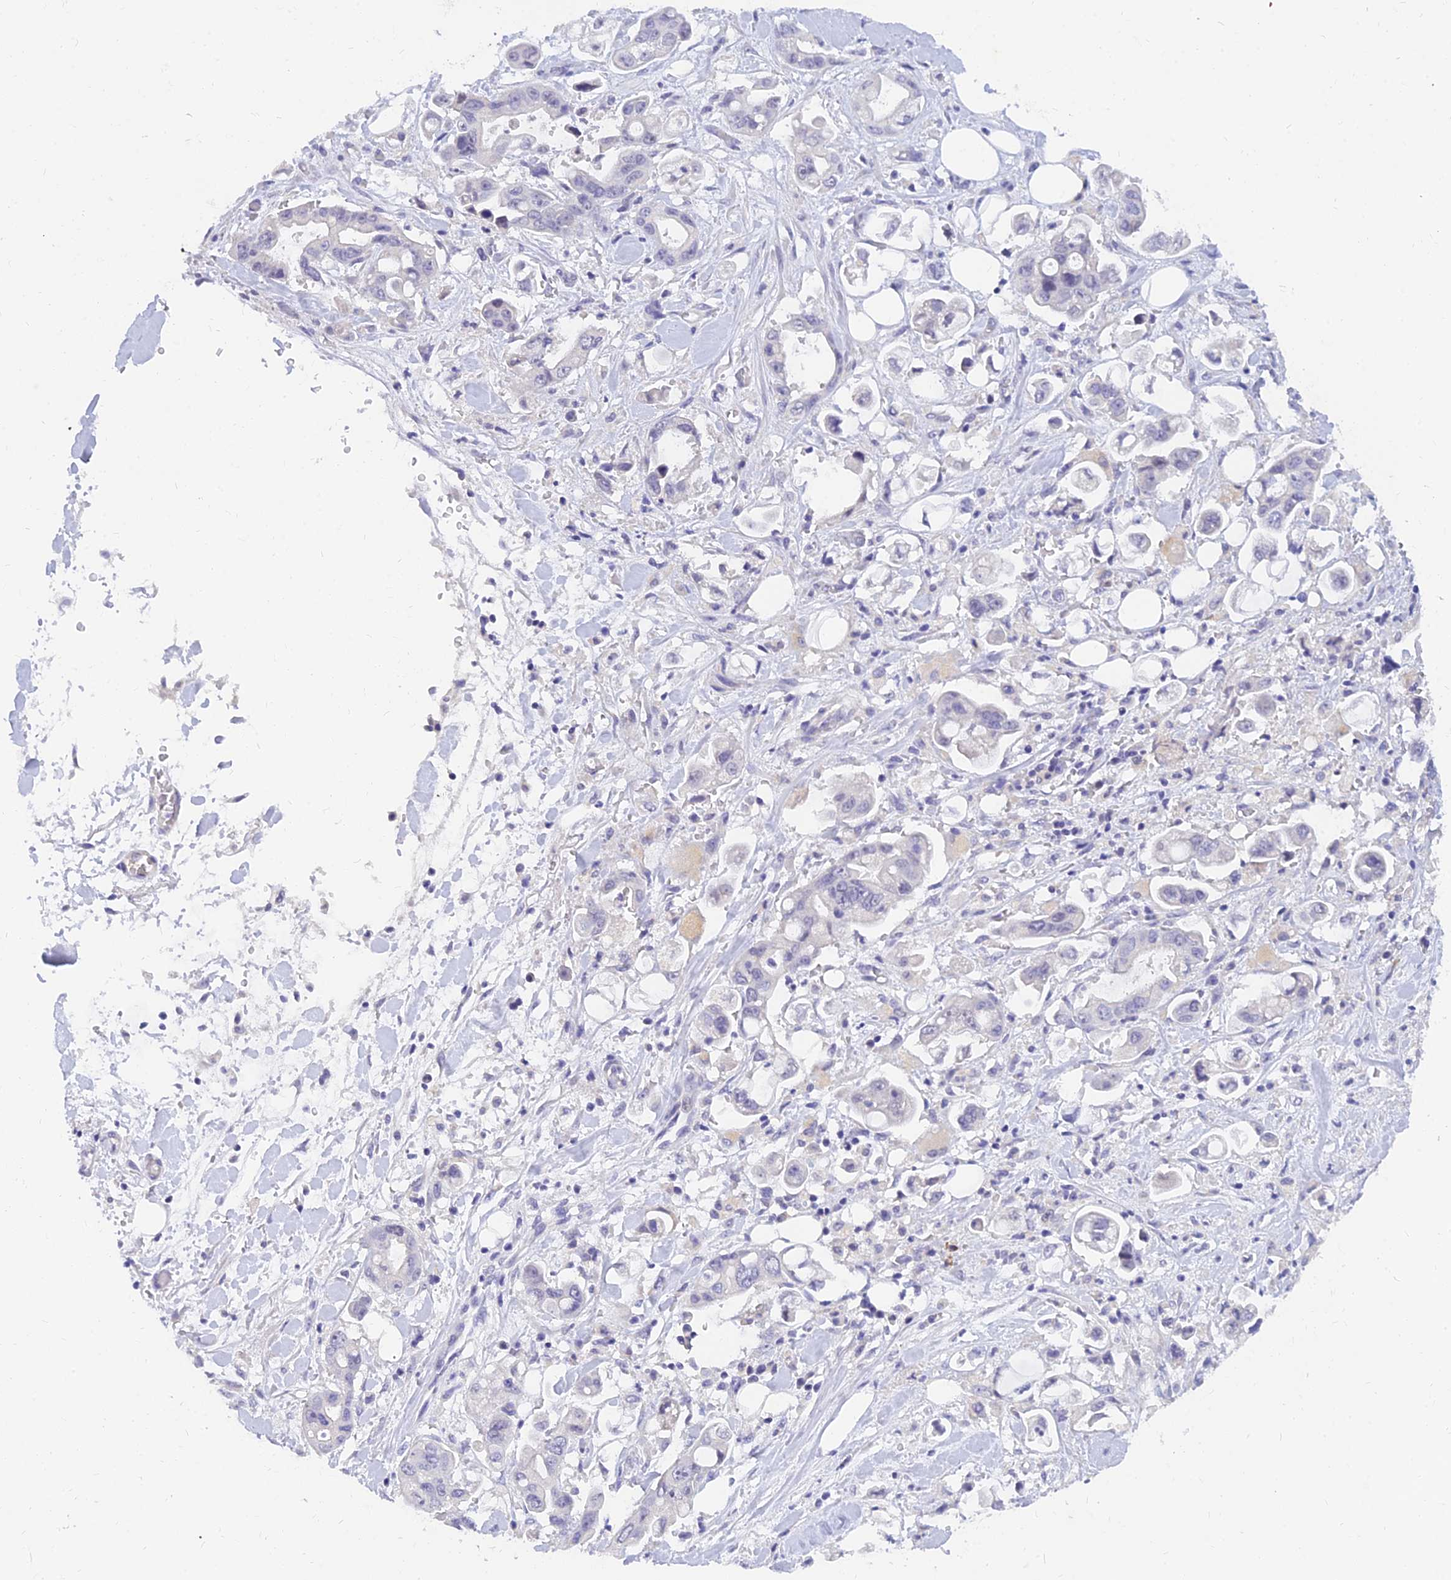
{"staining": {"intensity": "negative", "quantity": "none", "location": "none"}, "tissue": "stomach cancer", "cell_type": "Tumor cells", "image_type": "cancer", "snomed": [{"axis": "morphology", "description": "Adenocarcinoma, NOS"}, {"axis": "topography", "description": "Stomach"}], "caption": "The photomicrograph exhibits no staining of tumor cells in stomach adenocarcinoma.", "gene": "TMEM161B", "patient": {"sex": "male", "age": 62}}